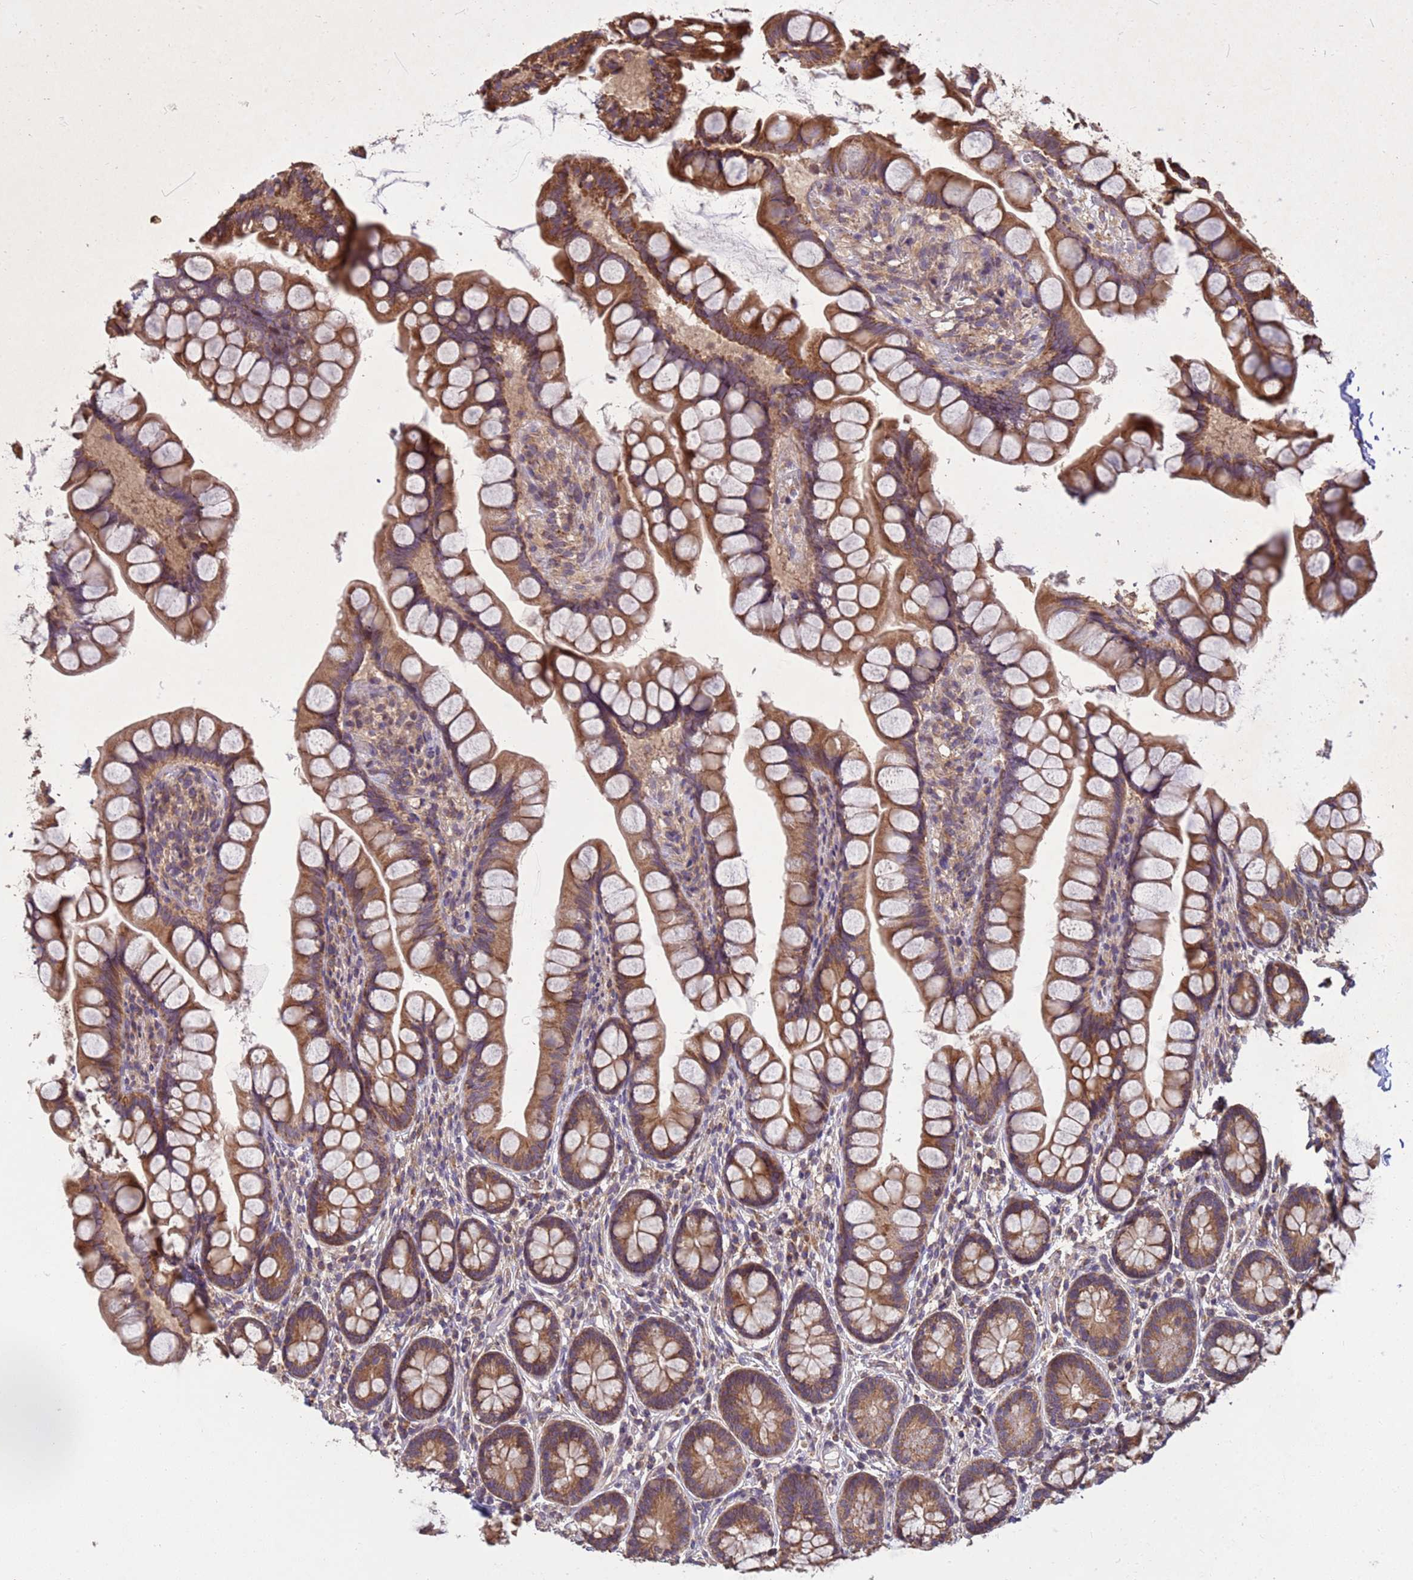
{"staining": {"intensity": "strong", "quantity": ">75%", "location": "cytoplasmic/membranous"}, "tissue": "small intestine", "cell_type": "Glandular cells", "image_type": "normal", "snomed": [{"axis": "morphology", "description": "Normal tissue, NOS"}, {"axis": "topography", "description": "Small intestine"}], "caption": "IHC micrograph of unremarkable human small intestine stained for a protein (brown), which demonstrates high levels of strong cytoplasmic/membranous positivity in about >75% of glandular cells.", "gene": "P2RX7", "patient": {"sex": "male", "age": 70}}